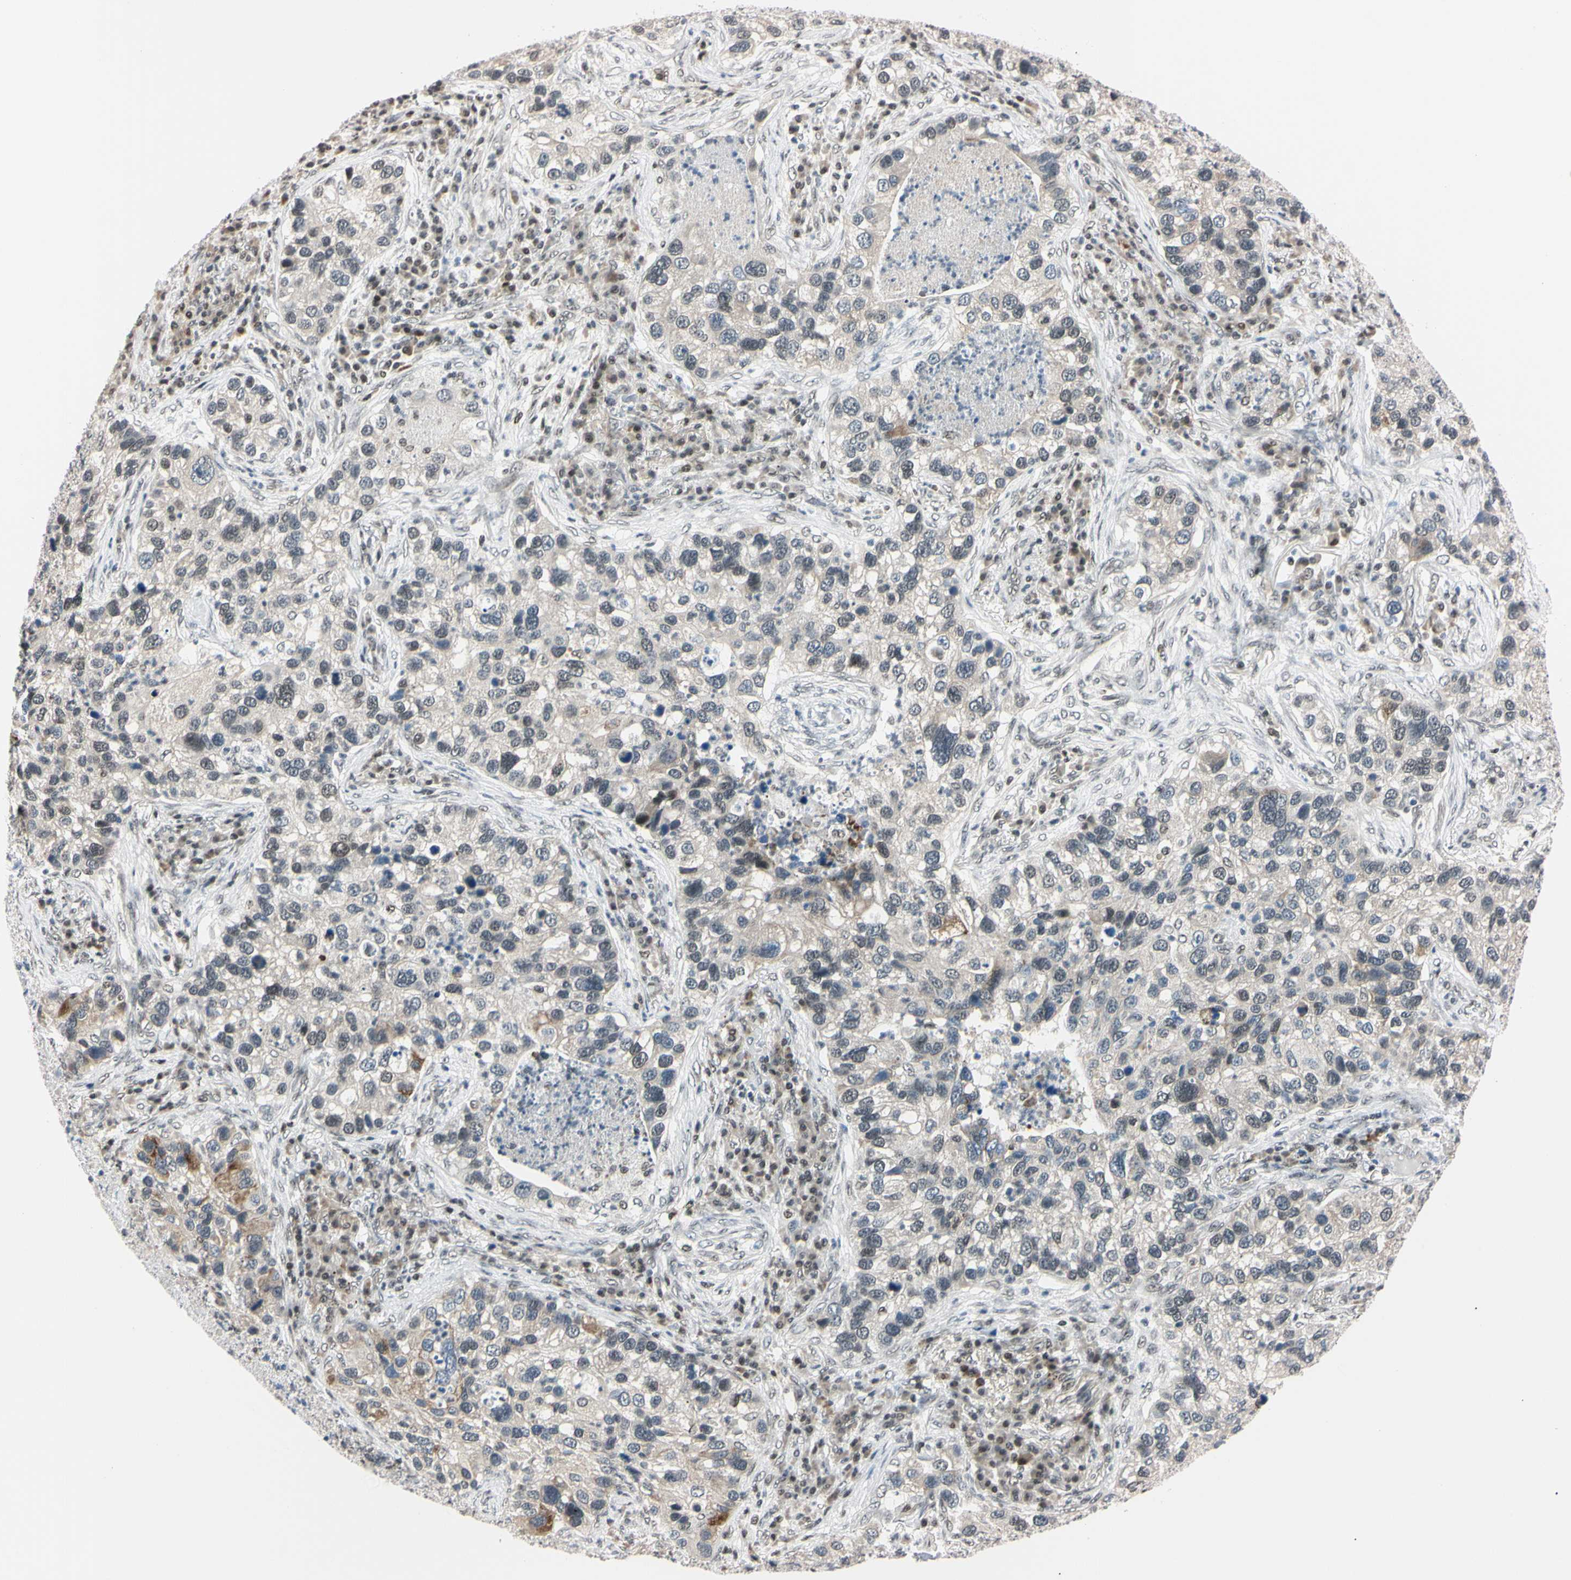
{"staining": {"intensity": "negative", "quantity": "none", "location": "none"}, "tissue": "lung cancer", "cell_type": "Tumor cells", "image_type": "cancer", "snomed": [{"axis": "morphology", "description": "Normal tissue, NOS"}, {"axis": "morphology", "description": "Adenocarcinoma, NOS"}, {"axis": "topography", "description": "Bronchus"}, {"axis": "topography", "description": "Lung"}], "caption": "Tumor cells are negative for protein expression in human lung cancer.", "gene": "C1orf174", "patient": {"sex": "male", "age": 54}}